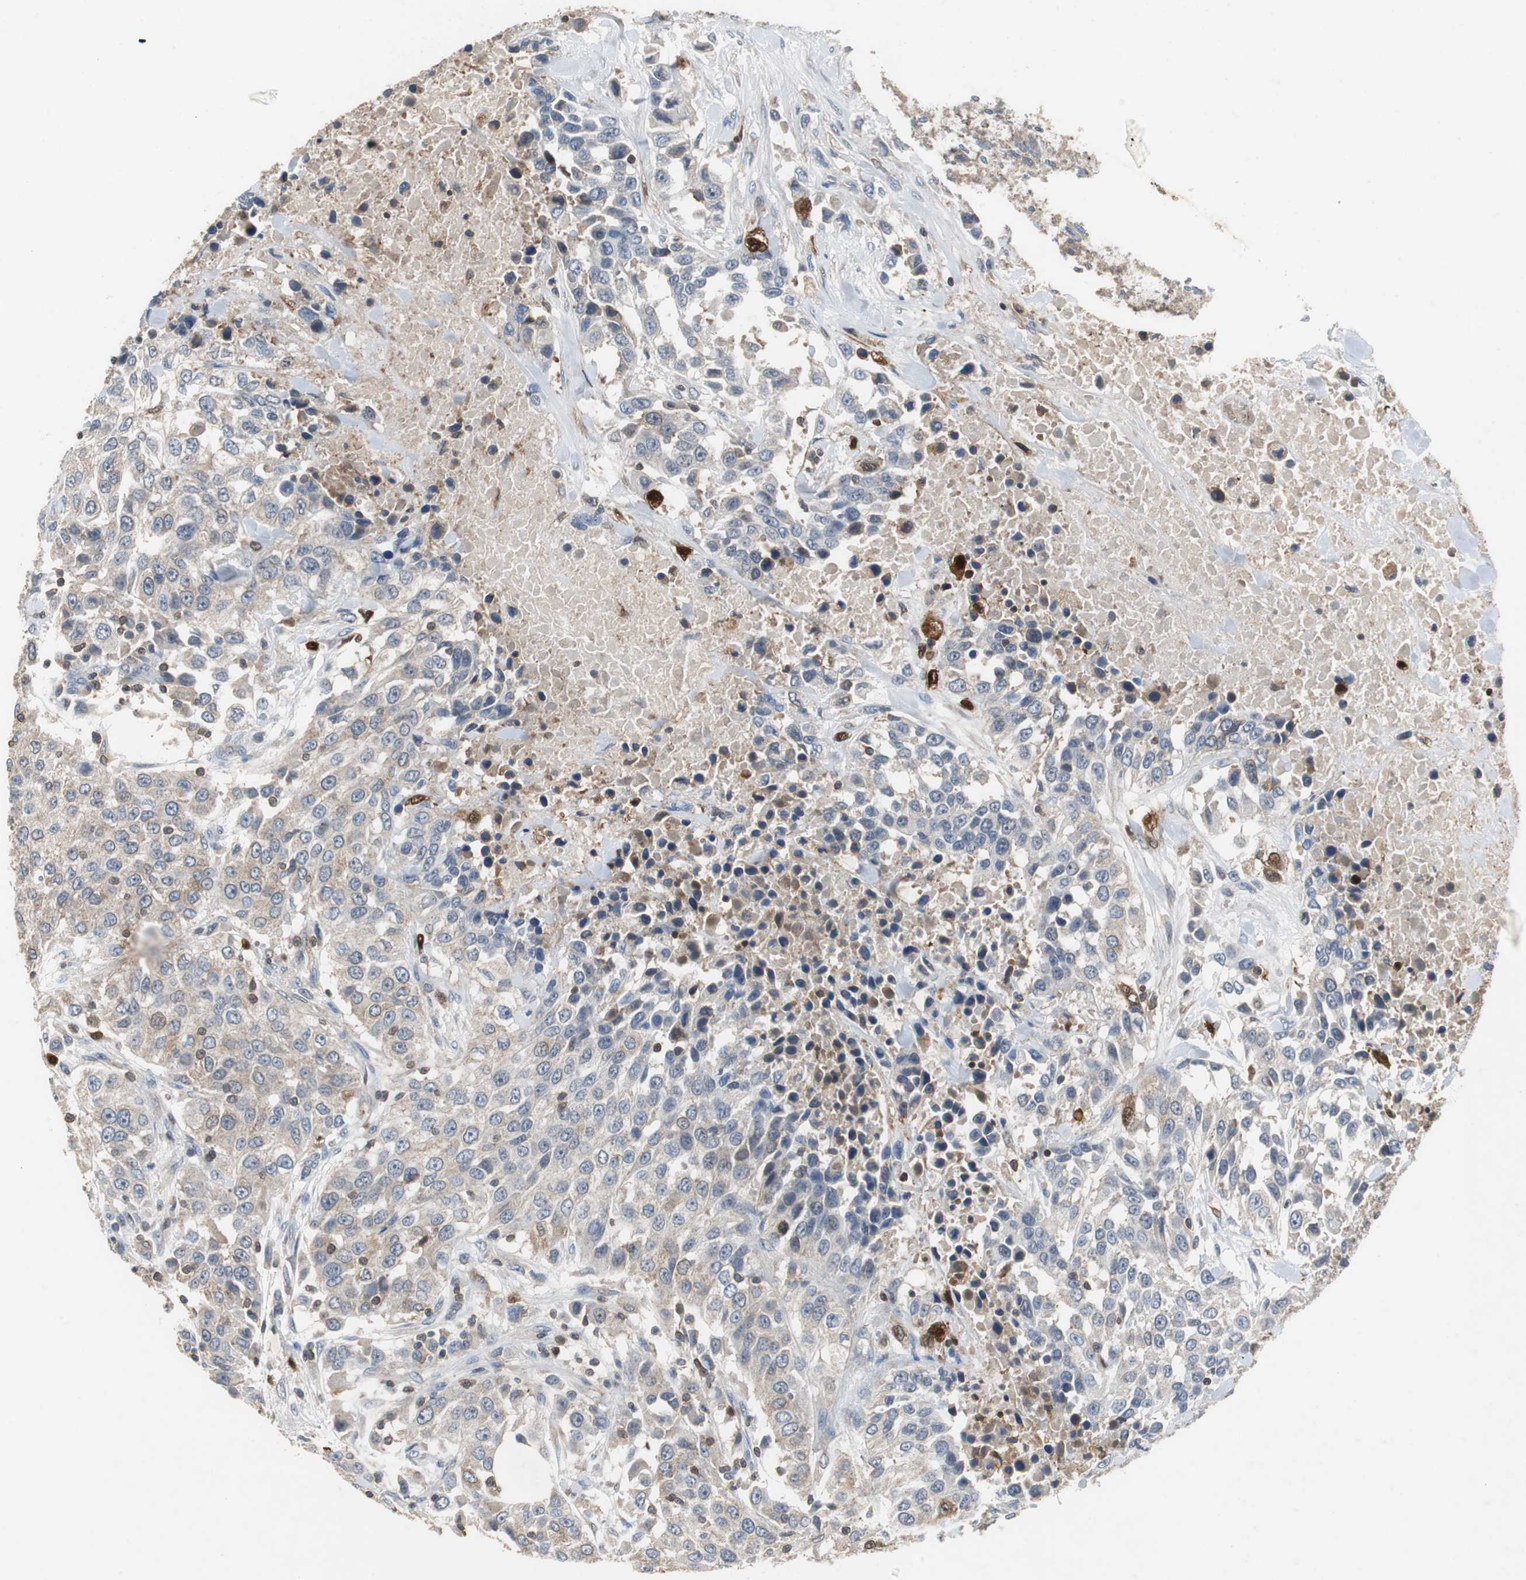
{"staining": {"intensity": "weak", "quantity": "<25%", "location": "cytoplasmic/membranous"}, "tissue": "urothelial cancer", "cell_type": "Tumor cells", "image_type": "cancer", "snomed": [{"axis": "morphology", "description": "Urothelial carcinoma, High grade"}, {"axis": "topography", "description": "Urinary bladder"}], "caption": "Human urothelial cancer stained for a protein using immunohistochemistry (IHC) demonstrates no staining in tumor cells.", "gene": "CALB2", "patient": {"sex": "female", "age": 80}}